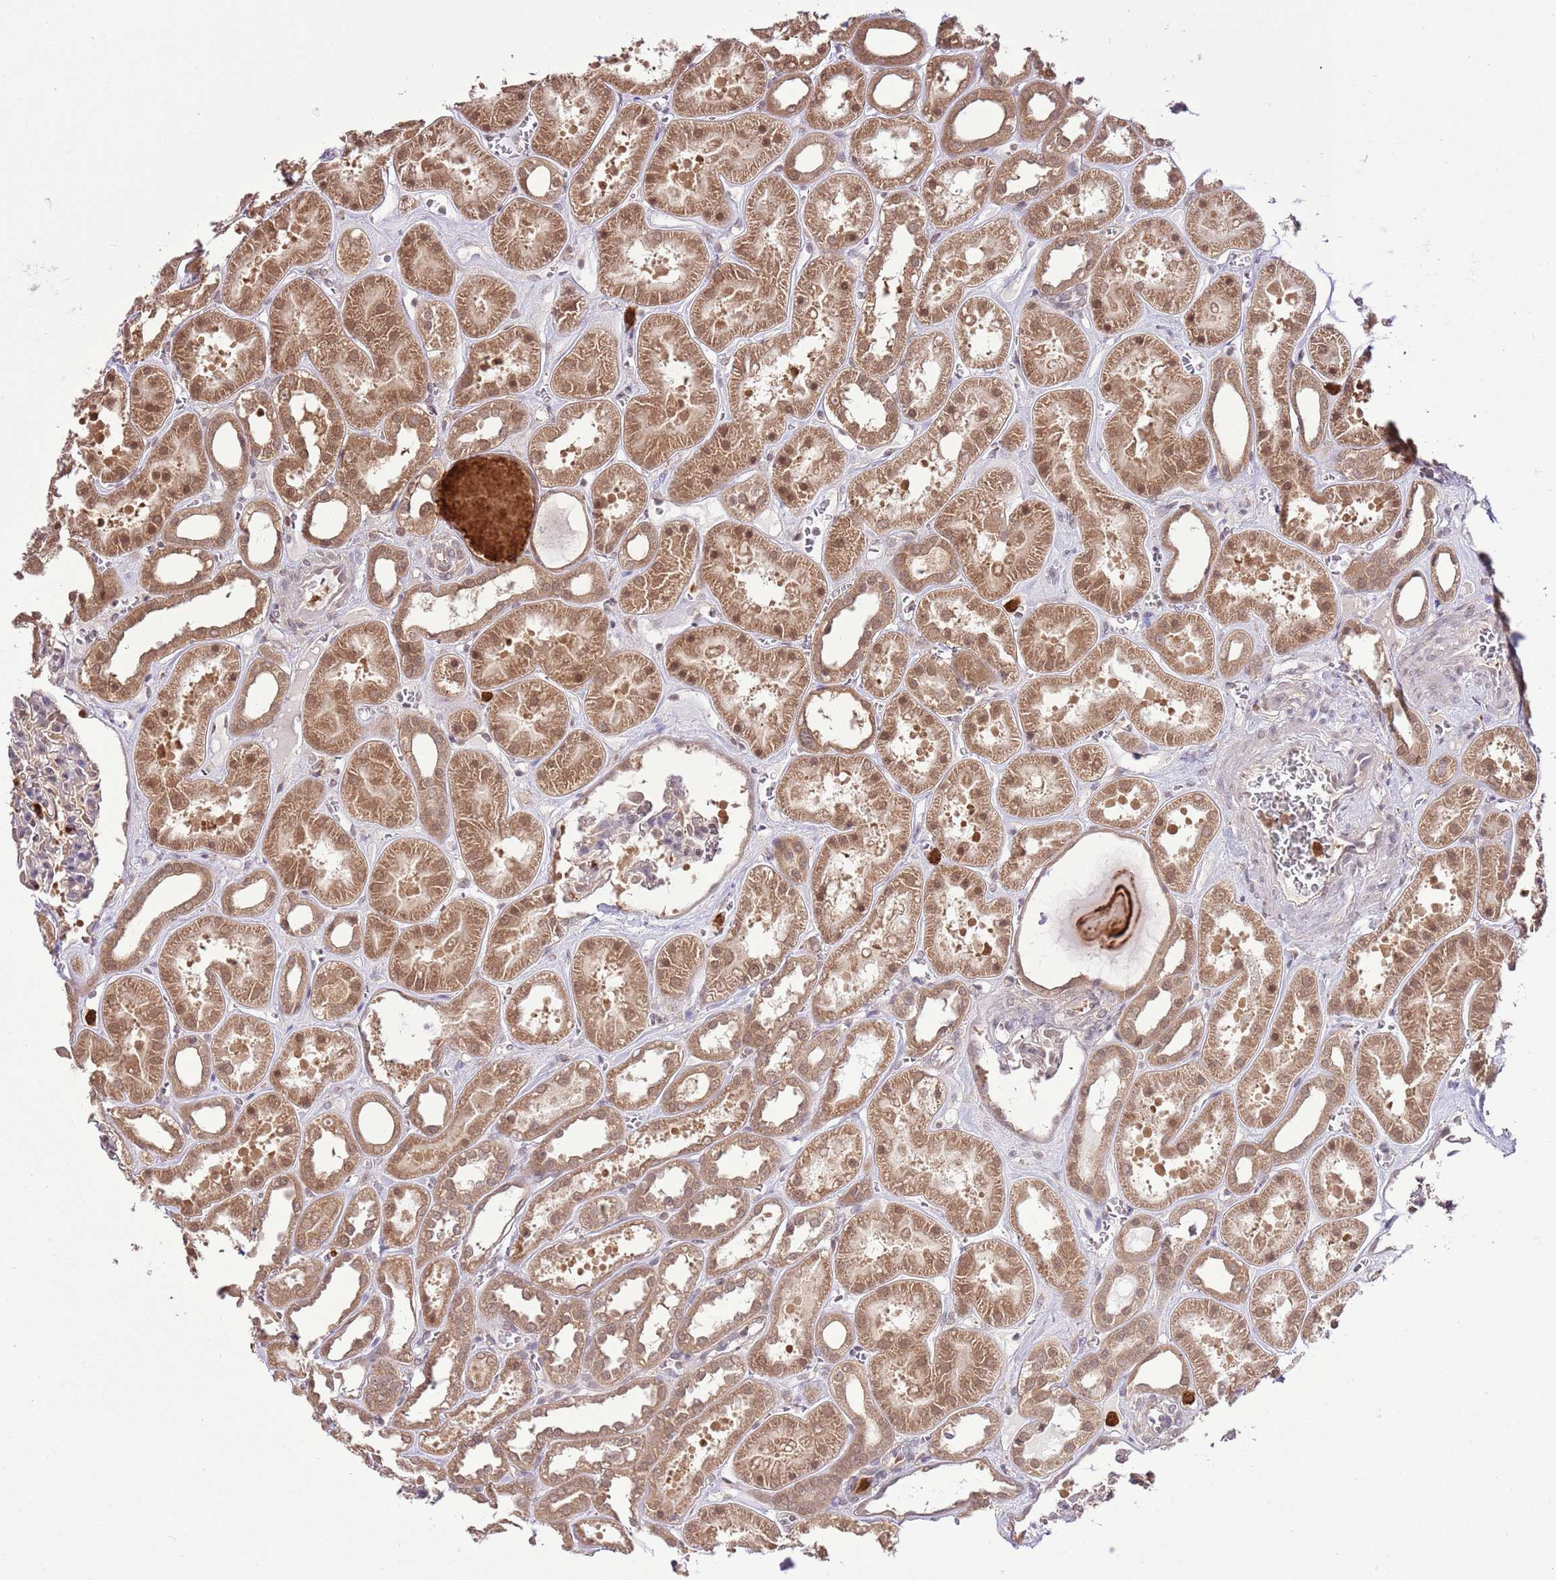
{"staining": {"intensity": "weak", "quantity": "25%-75%", "location": "cytoplasmic/membranous,nuclear"}, "tissue": "kidney", "cell_type": "Cells in glomeruli", "image_type": "normal", "snomed": [{"axis": "morphology", "description": "Normal tissue, NOS"}, {"axis": "topography", "description": "Kidney"}], "caption": "This histopathology image reveals unremarkable kidney stained with immunohistochemistry (IHC) to label a protein in brown. The cytoplasmic/membranous,nuclear of cells in glomeruli show weak positivity for the protein. Nuclei are counter-stained blue.", "gene": "AMIGO1", "patient": {"sex": "female", "age": 41}}